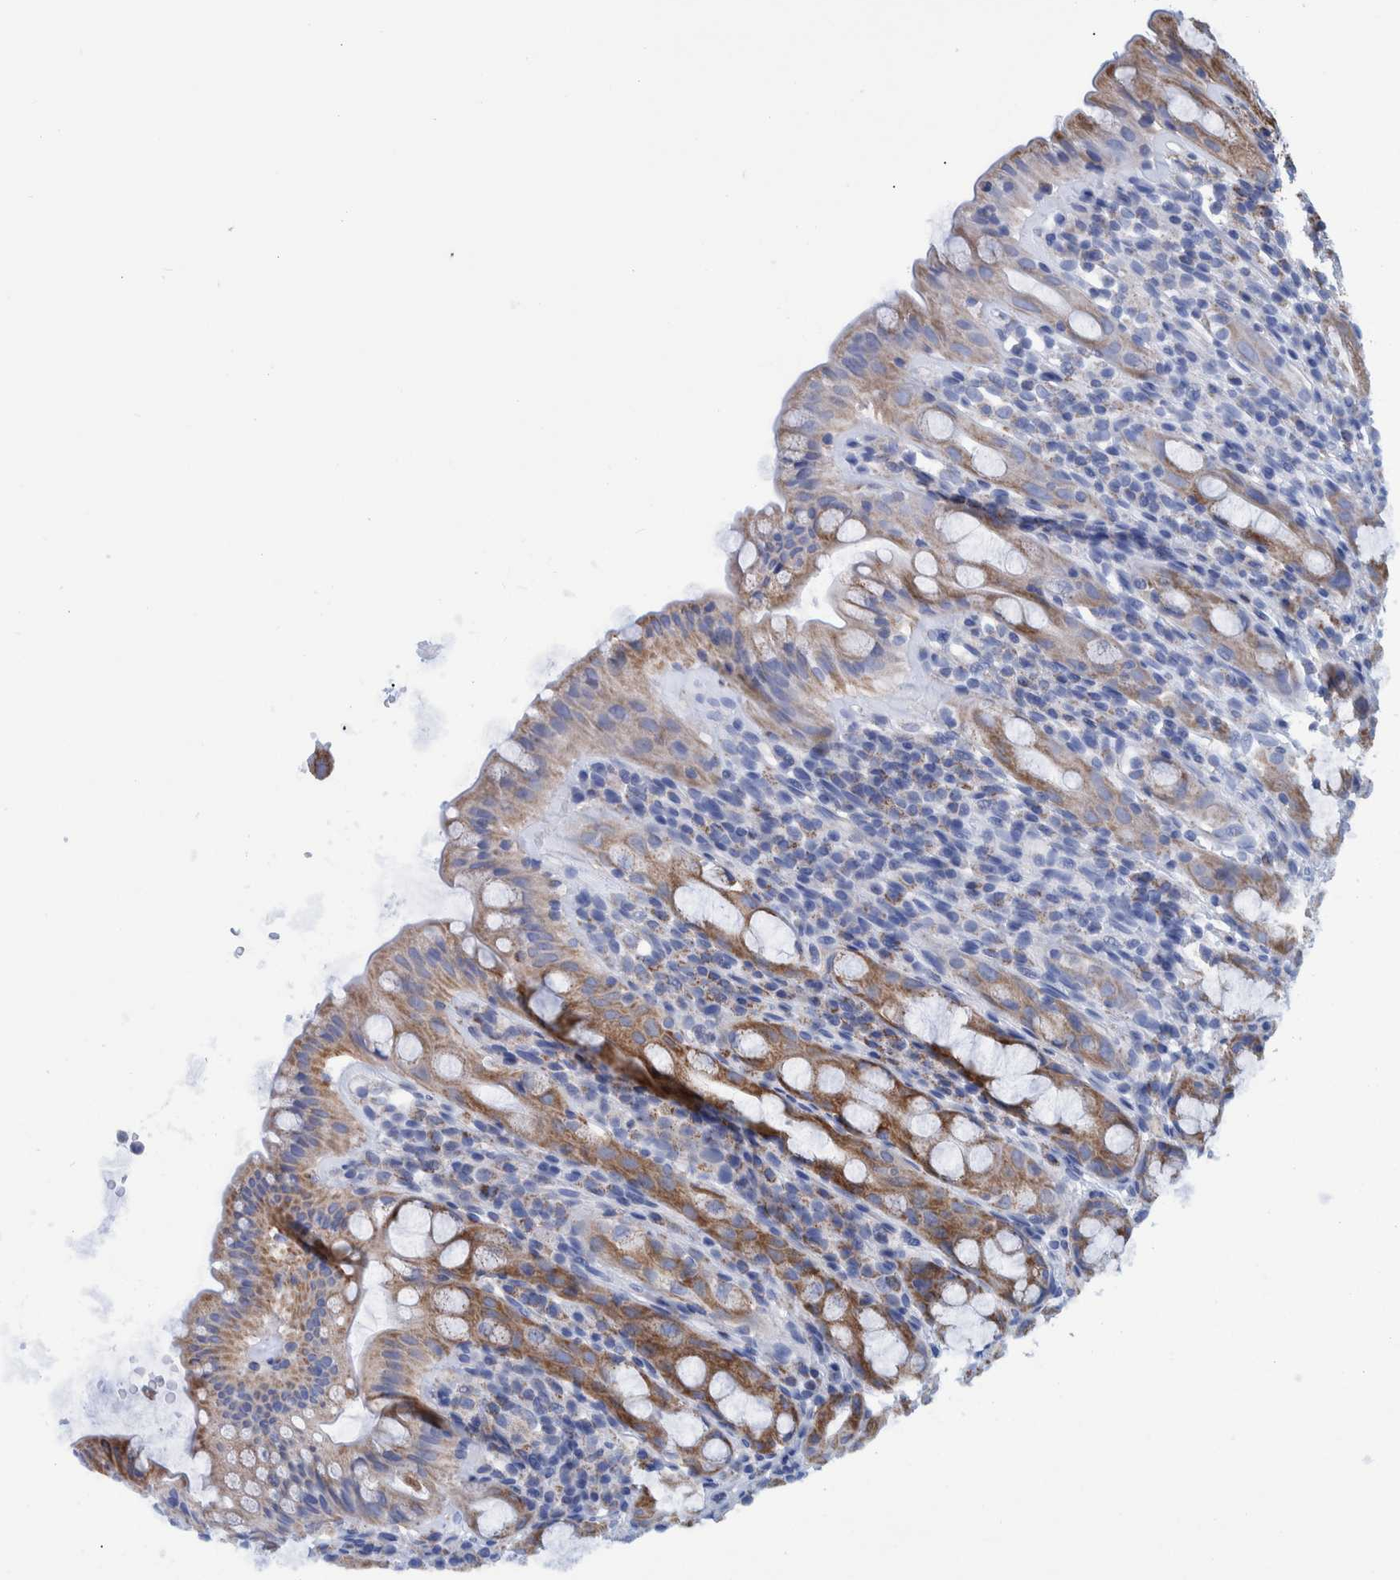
{"staining": {"intensity": "strong", "quantity": ">75%", "location": "cytoplasmic/membranous"}, "tissue": "rectum", "cell_type": "Glandular cells", "image_type": "normal", "snomed": [{"axis": "morphology", "description": "Normal tissue, NOS"}, {"axis": "topography", "description": "Rectum"}], "caption": "Normal rectum was stained to show a protein in brown. There is high levels of strong cytoplasmic/membranous expression in about >75% of glandular cells. The protein of interest is shown in brown color, while the nuclei are stained blue.", "gene": "BZW2", "patient": {"sex": "male", "age": 44}}